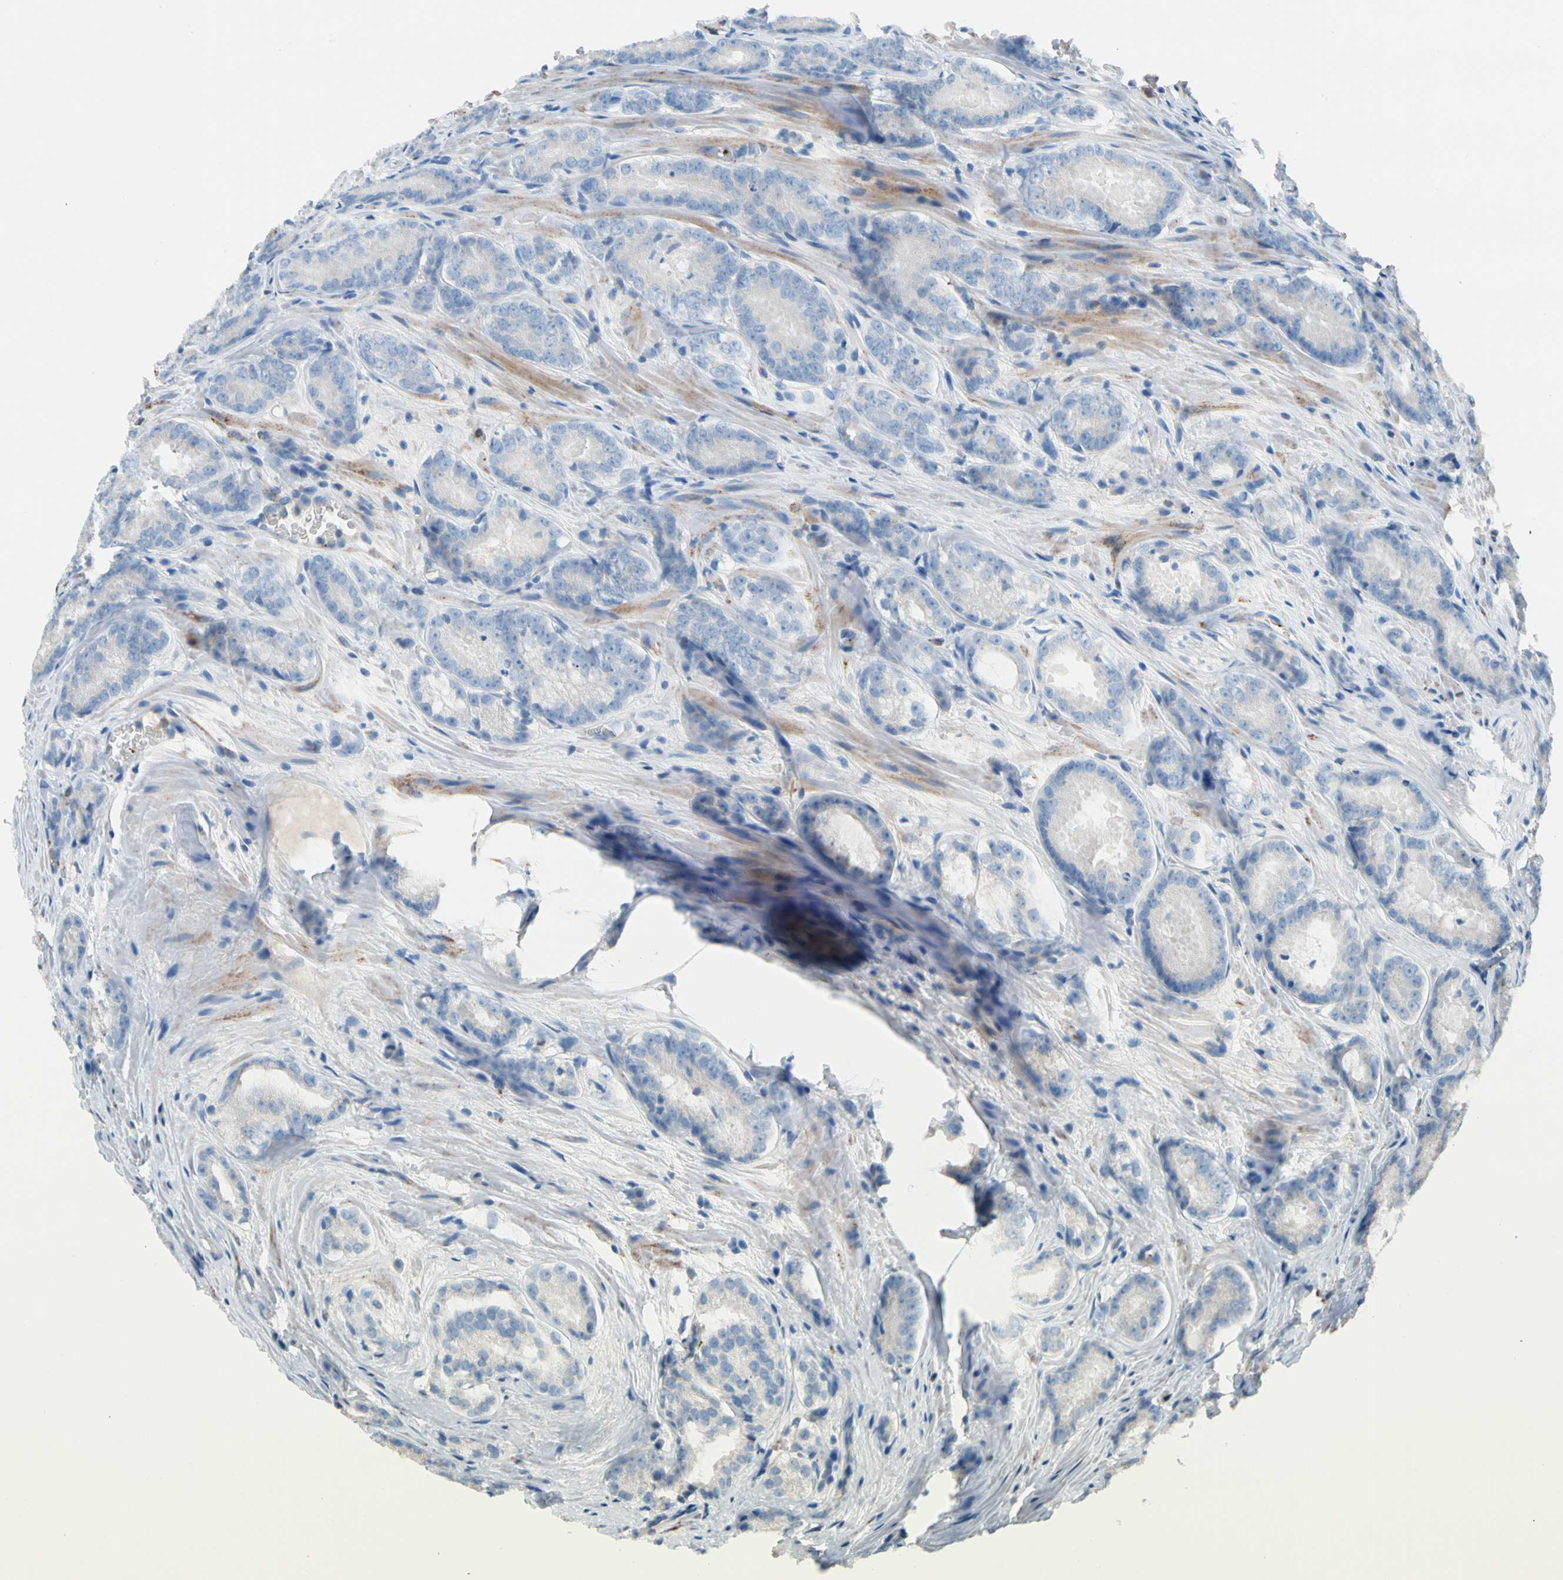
{"staining": {"intensity": "weak", "quantity": ">75%", "location": "cytoplasmic/membranous"}, "tissue": "prostate cancer", "cell_type": "Tumor cells", "image_type": "cancer", "snomed": [{"axis": "morphology", "description": "Adenocarcinoma, High grade"}, {"axis": "topography", "description": "Prostate"}], "caption": "Brown immunohistochemical staining in high-grade adenocarcinoma (prostate) shows weak cytoplasmic/membranous positivity in approximately >75% of tumor cells.", "gene": "LY6G6F", "patient": {"sex": "male", "age": 64}}